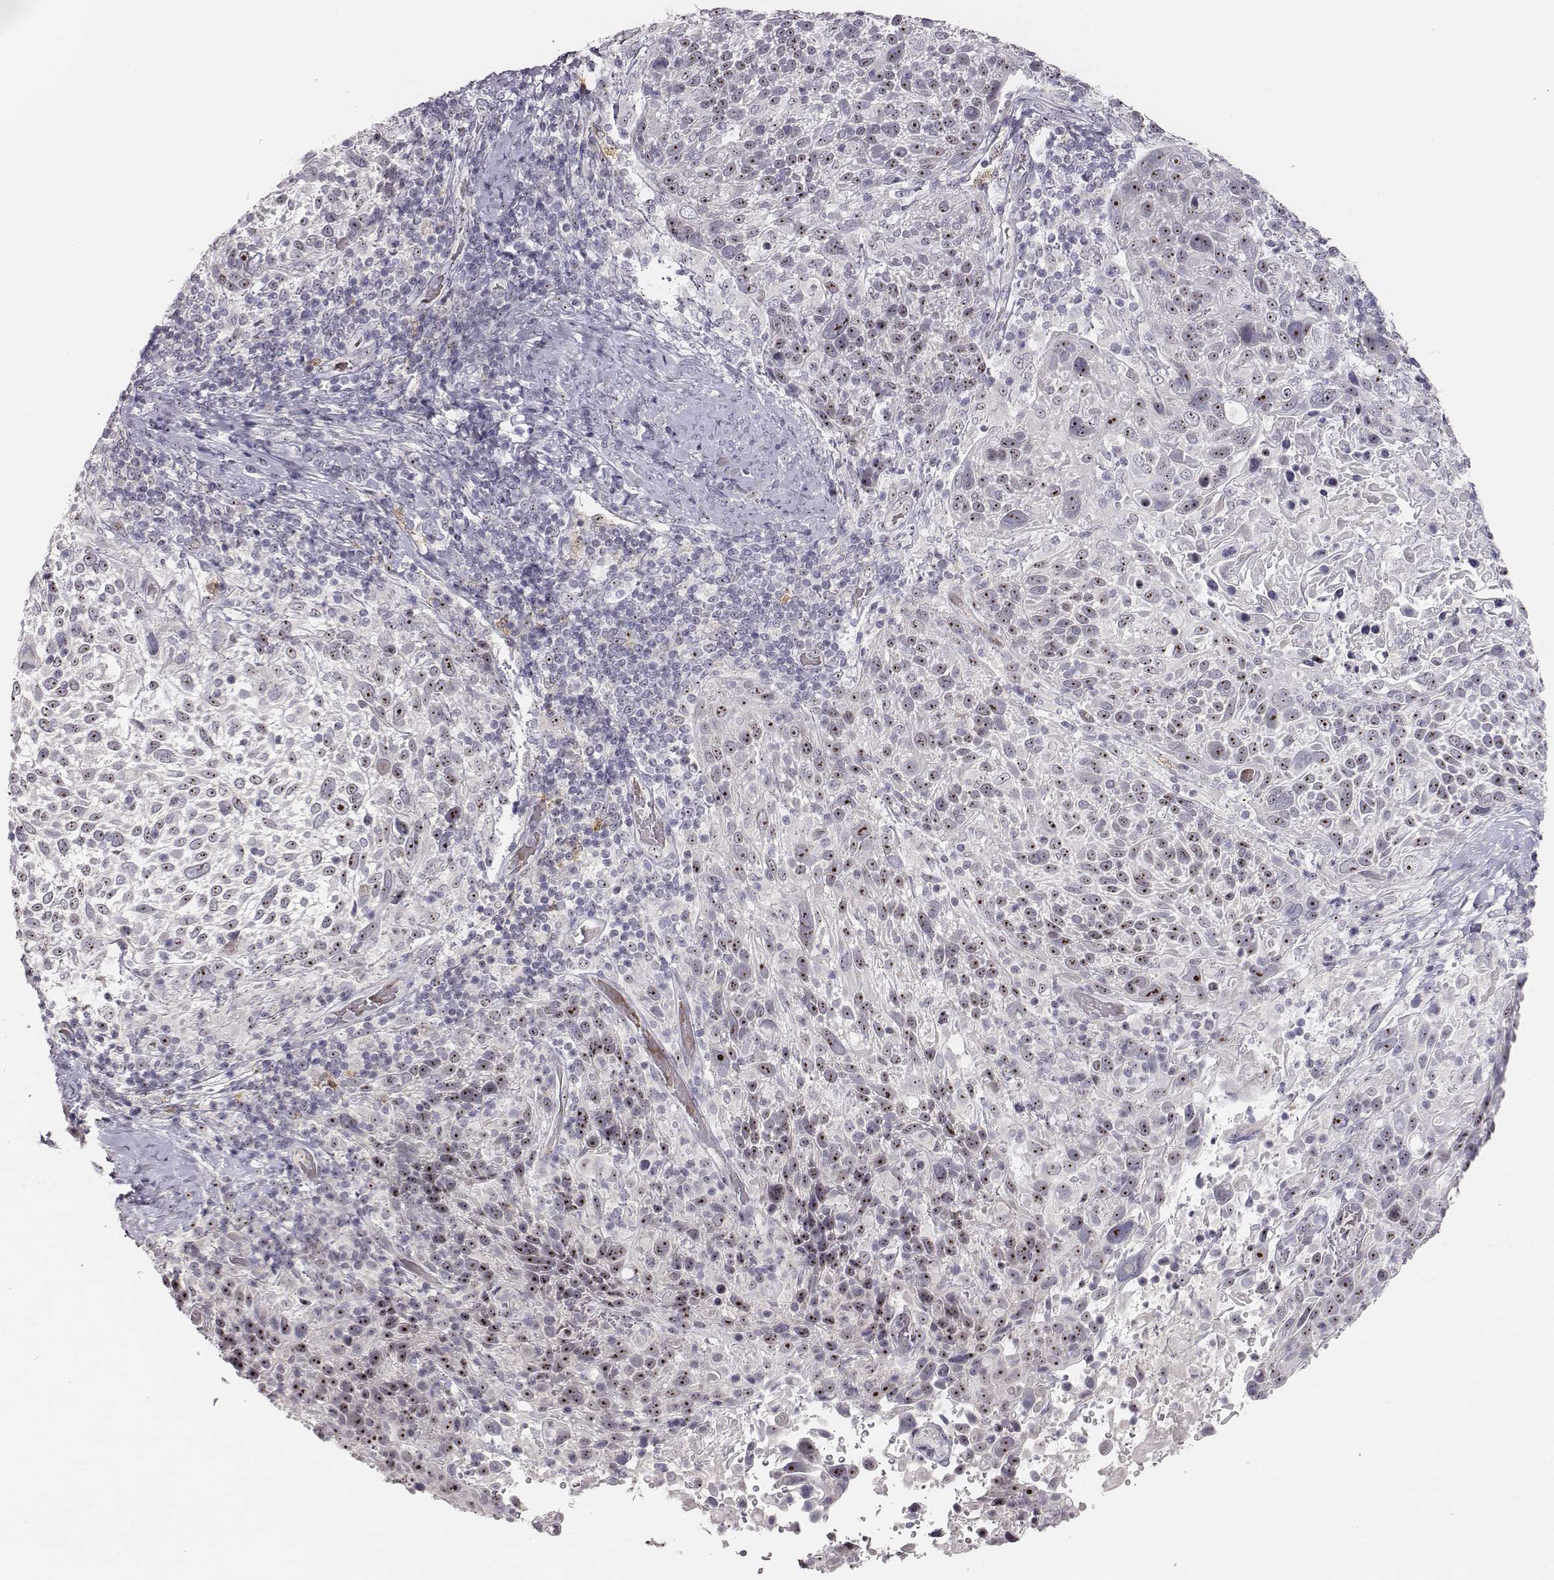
{"staining": {"intensity": "strong", "quantity": "25%-75%", "location": "nuclear"}, "tissue": "cervical cancer", "cell_type": "Tumor cells", "image_type": "cancer", "snomed": [{"axis": "morphology", "description": "Squamous cell carcinoma, NOS"}, {"axis": "topography", "description": "Cervix"}], "caption": "The immunohistochemical stain shows strong nuclear expression in tumor cells of squamous cell carcinoma (cervical) tissue.", "gene": "NIFK", "patient": {"sex": "female", "age": 61}}